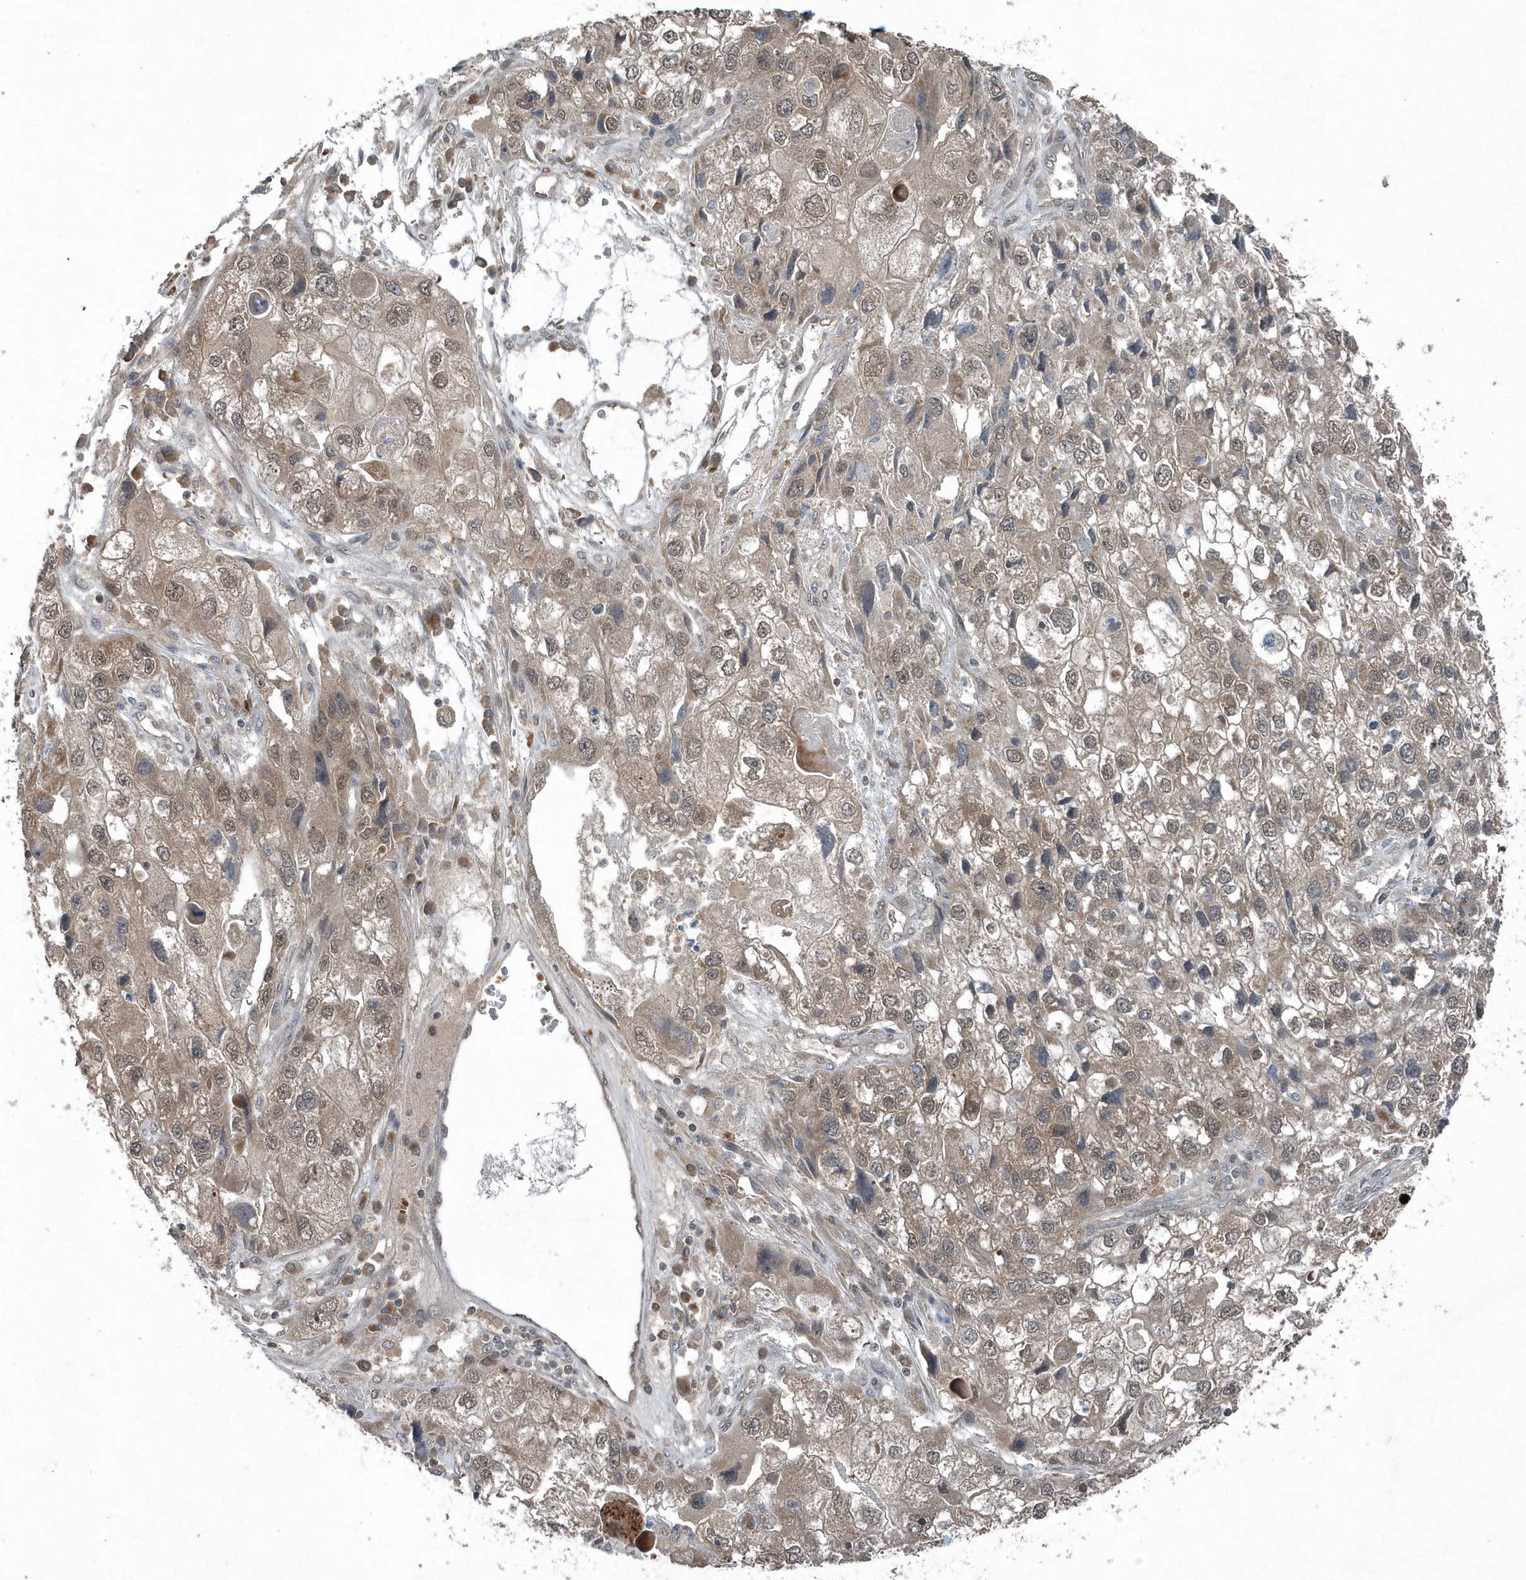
{"staining": {"intensity": "weak", "quantity": ">75%", "location": "cytoplasmic/membranous,nuclear"}, "tissue": "endometrial cancer", "cell_type": "Tumor cells", "image_type": "cancer", "snomed": [{"axis": "morphology", "description": "Adenocarcinoma, NOS"}, {"axis": "topography", "description": "Endometrium"}], "caption": "Adenocarcinoma (endometrial) stained with immunohistochemistry exhibits weak cytoplasmic/membranous and nuclear expression in about >75% of tumor cells.", "gene": "QTRT2", "patient": {"sex": "female", "age": 49}}